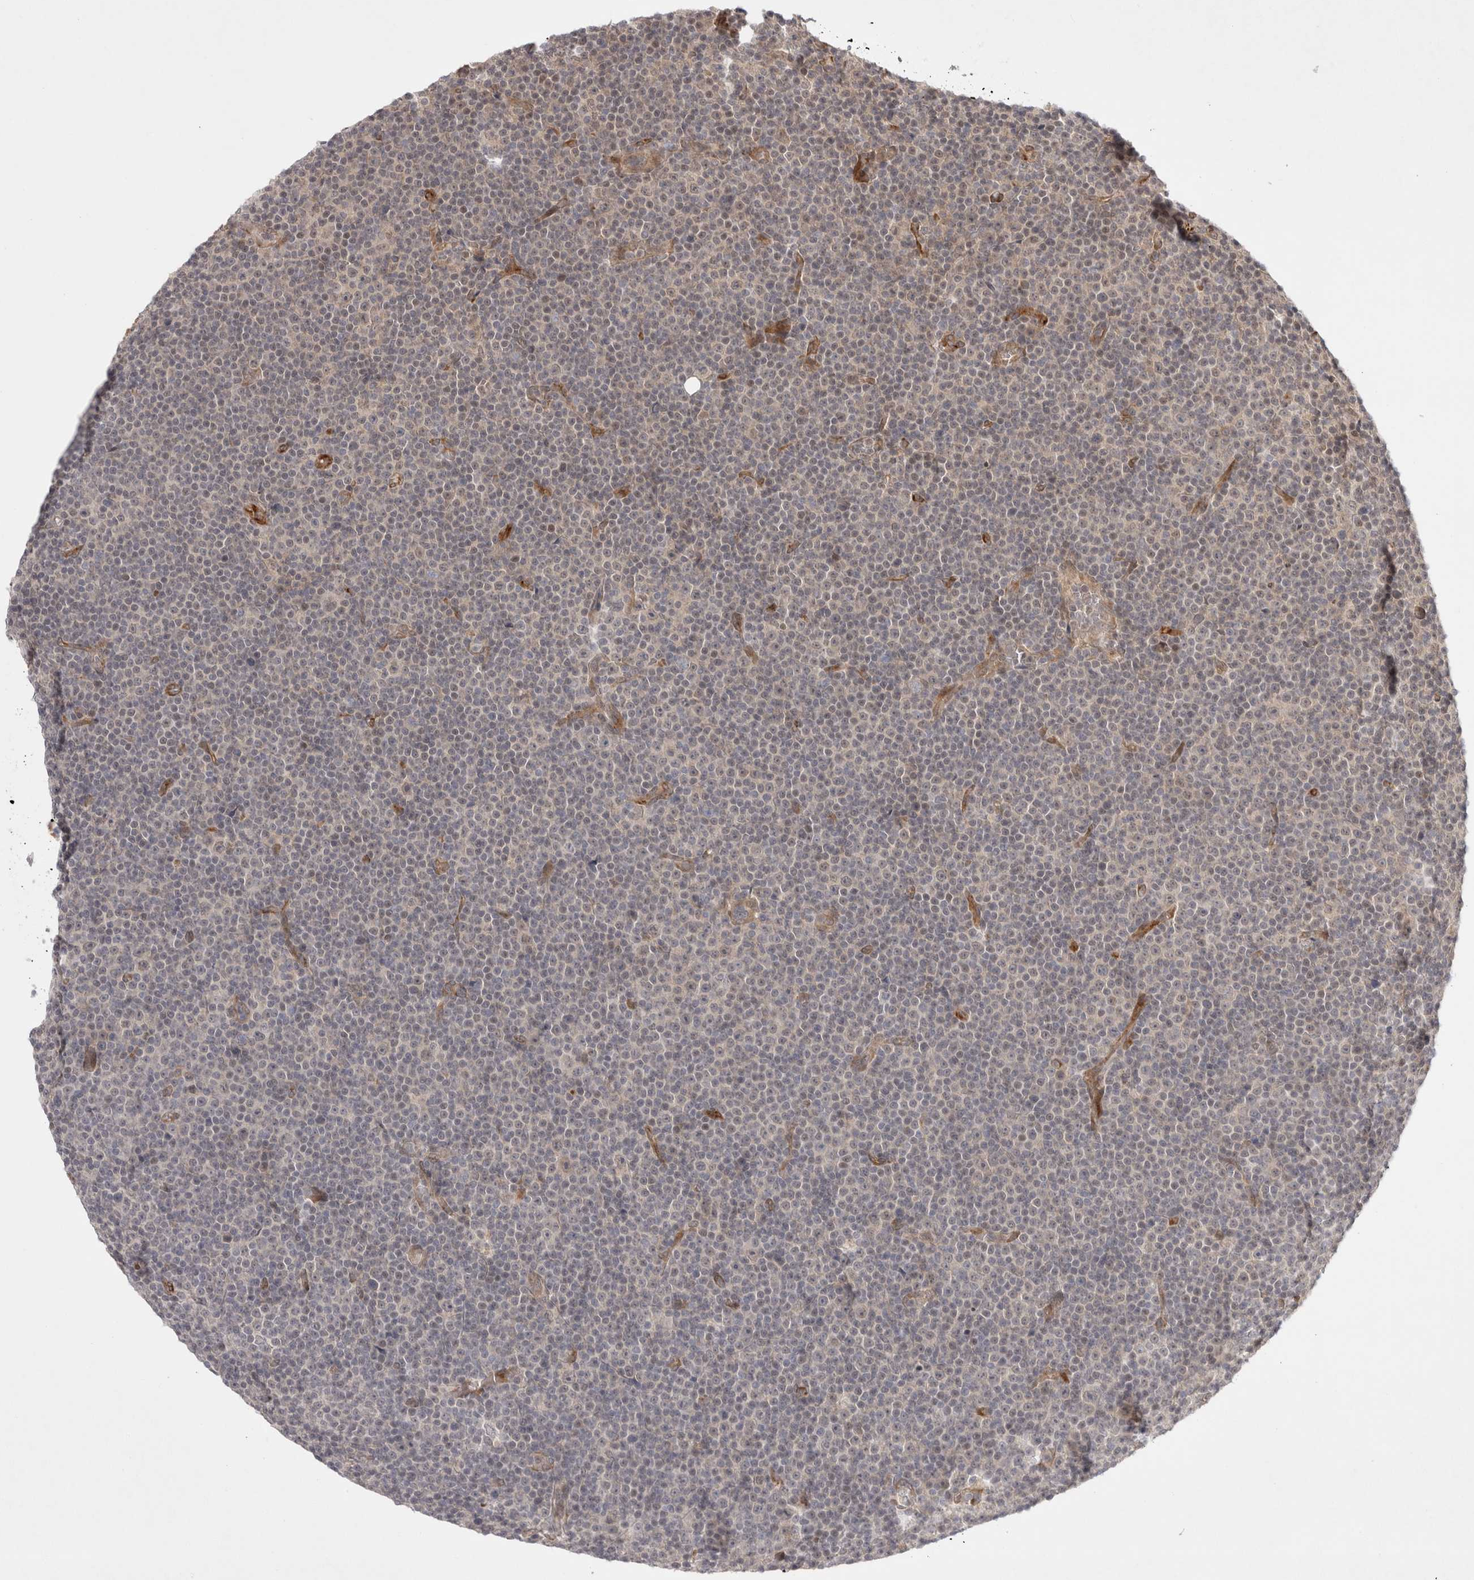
{"staining": {"intensity": "weak", "quantity": "<25%", "location": "nuclear"}, "tissue": "lymphoma", "cell_type": "Tumor cells", "image_type": "cancer", "snomed": [{"axis": "morphology", "description": "Malignant lymphoma, non-Hodgkin's type, Low grade"}, {"axis": "topography", "description": "Lymph node"}], "caption": "Lymphoma stained for a protein using immunohistochemistry demonstrates no expression tumor cells.", "gene": "ZNF318", "patient": {"sex": "female", "age": 67}}